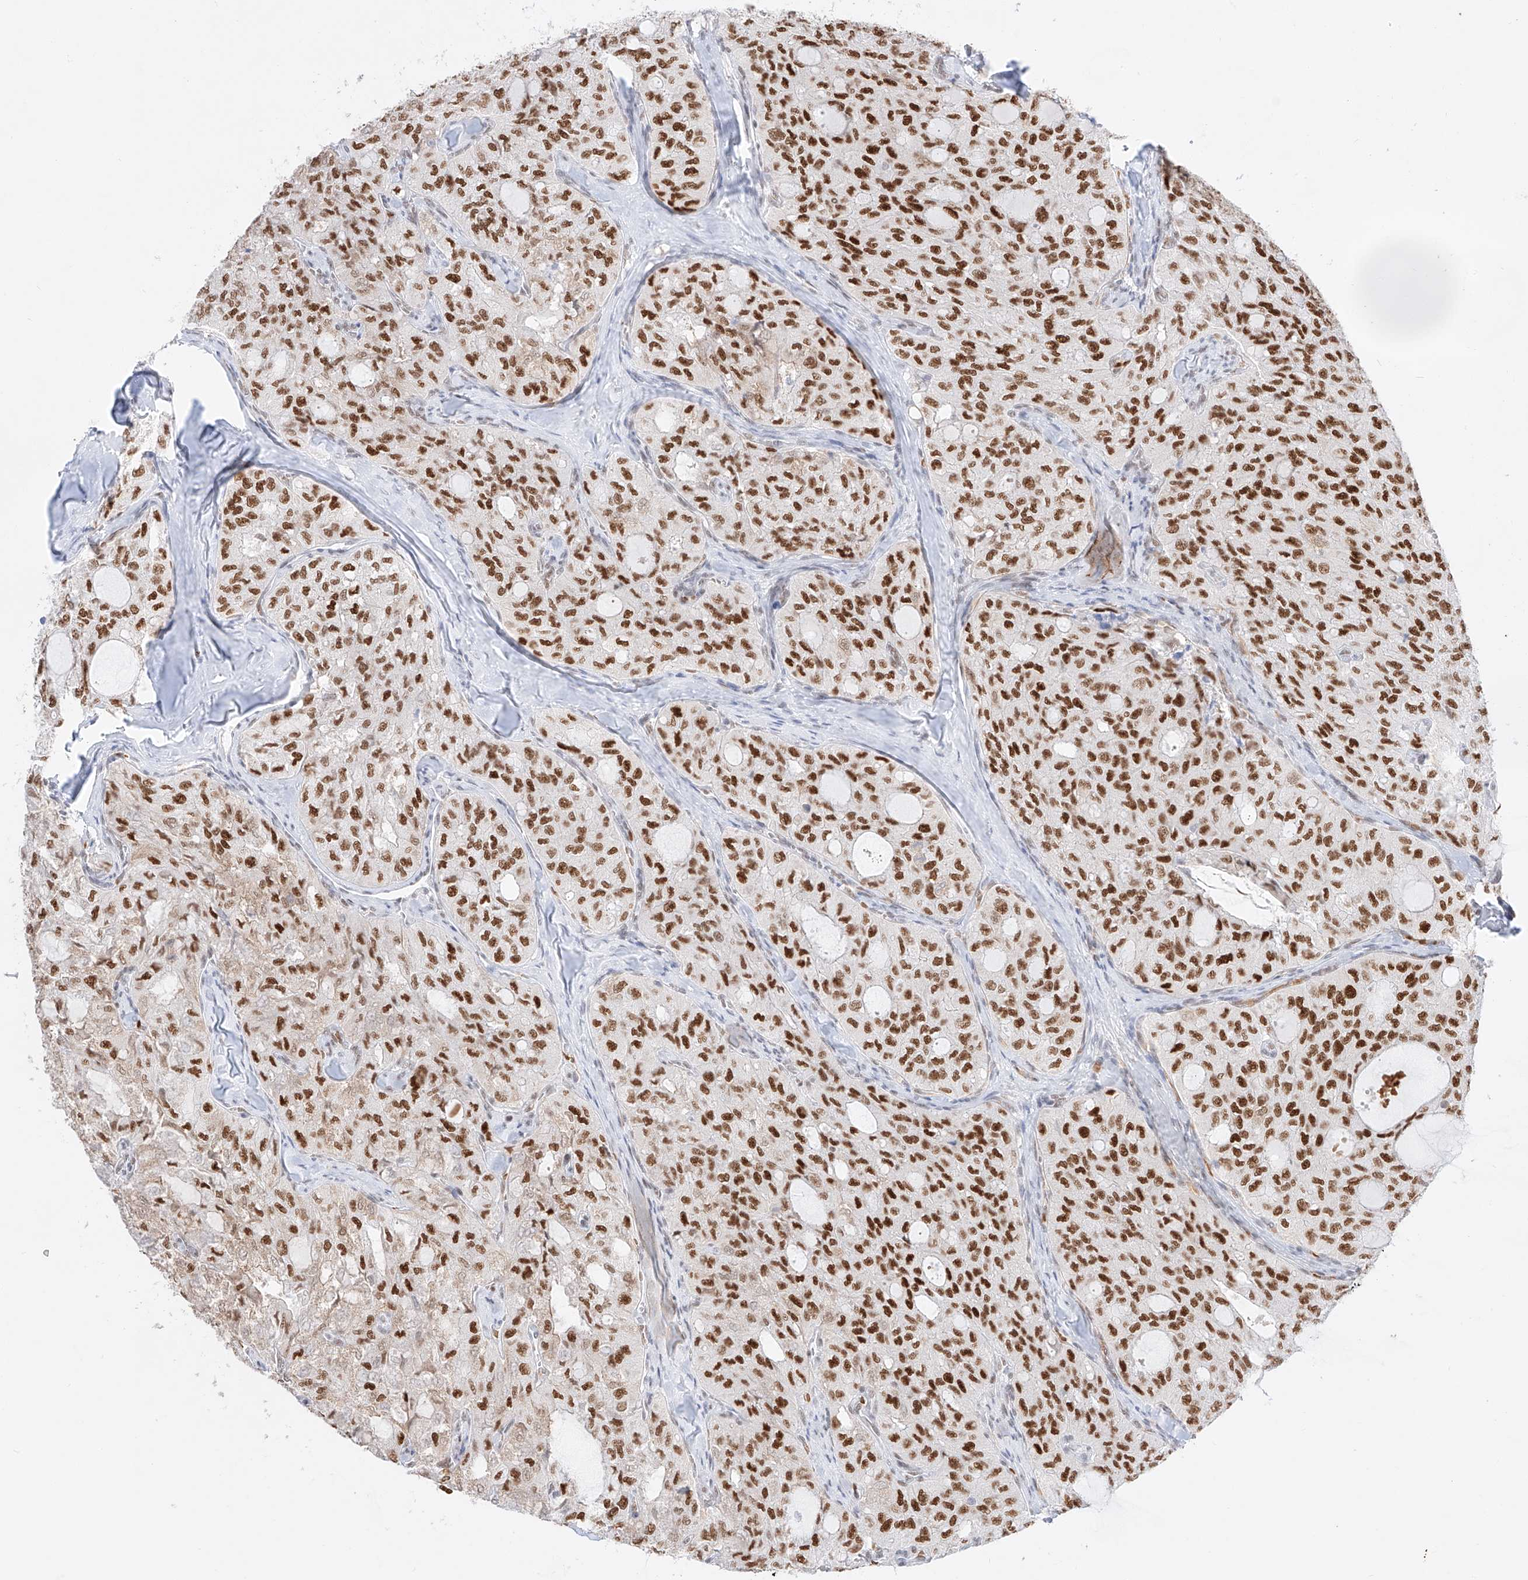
{"staining": {"intensity": "strong", "quantity": ">75%", "location": "nuclear"}, "tissue": "thyroid cancer", "cell_type": "Tumor cells", "image_type": "cancer", "snomed": [{"axis": "morphology", "description": "Follicular adenoma carcinoma, NOS"}, {"axis": "topography", "description": "Thyroid gland"}], "caption": "Immunohistochemistry (IHC) photomicrograph of human thyroid cancer stained for a protein (brown), which shows high levels of strong nuclear positivity in about >75% of tumor cells.", "gene": "APIP", "patient": {"sex": "male", "age": 75}}